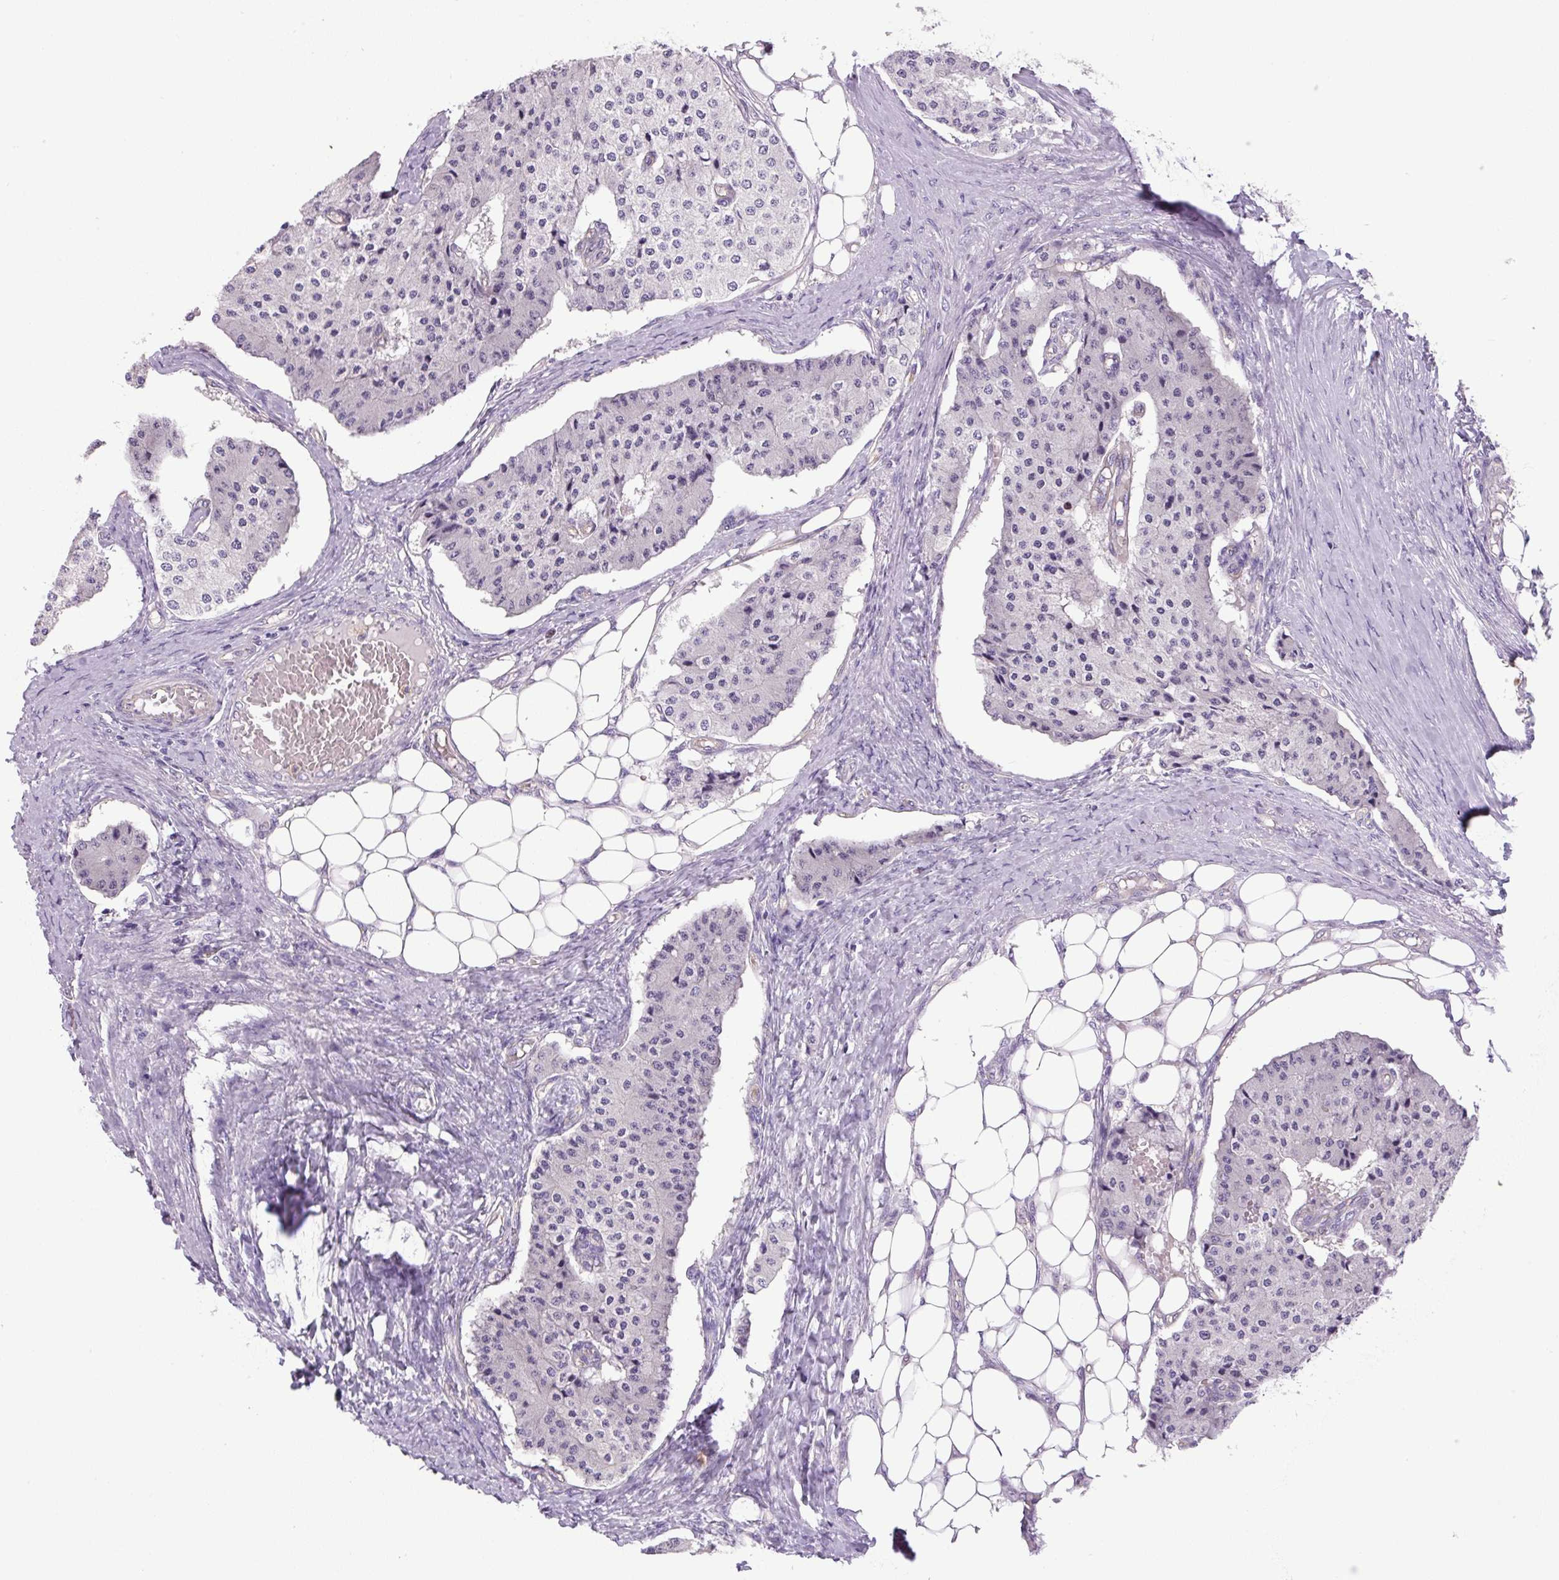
{"staining": {"intensity": "negative", "quantity": "none", "location": "none"}, "tissue": "carcinoid", "cell_type": "Tumor cells", "image_type": "cancer", "snomed": [{"axis": "morphology", "description": "Carcinoid, malignant, NOS"}, {"axis": "topography", "description": "Colon"}], "caption": "A high-resolution image shows IHC staining of carcinoid, which shows no significant positivity in tumor cells. (Brightfield microscopy of DAB (3,3'-diaminobenzidine) IHC at high magnification).", "gene": "KIFC1", "patient": {"sex": "female", "age": 52}}